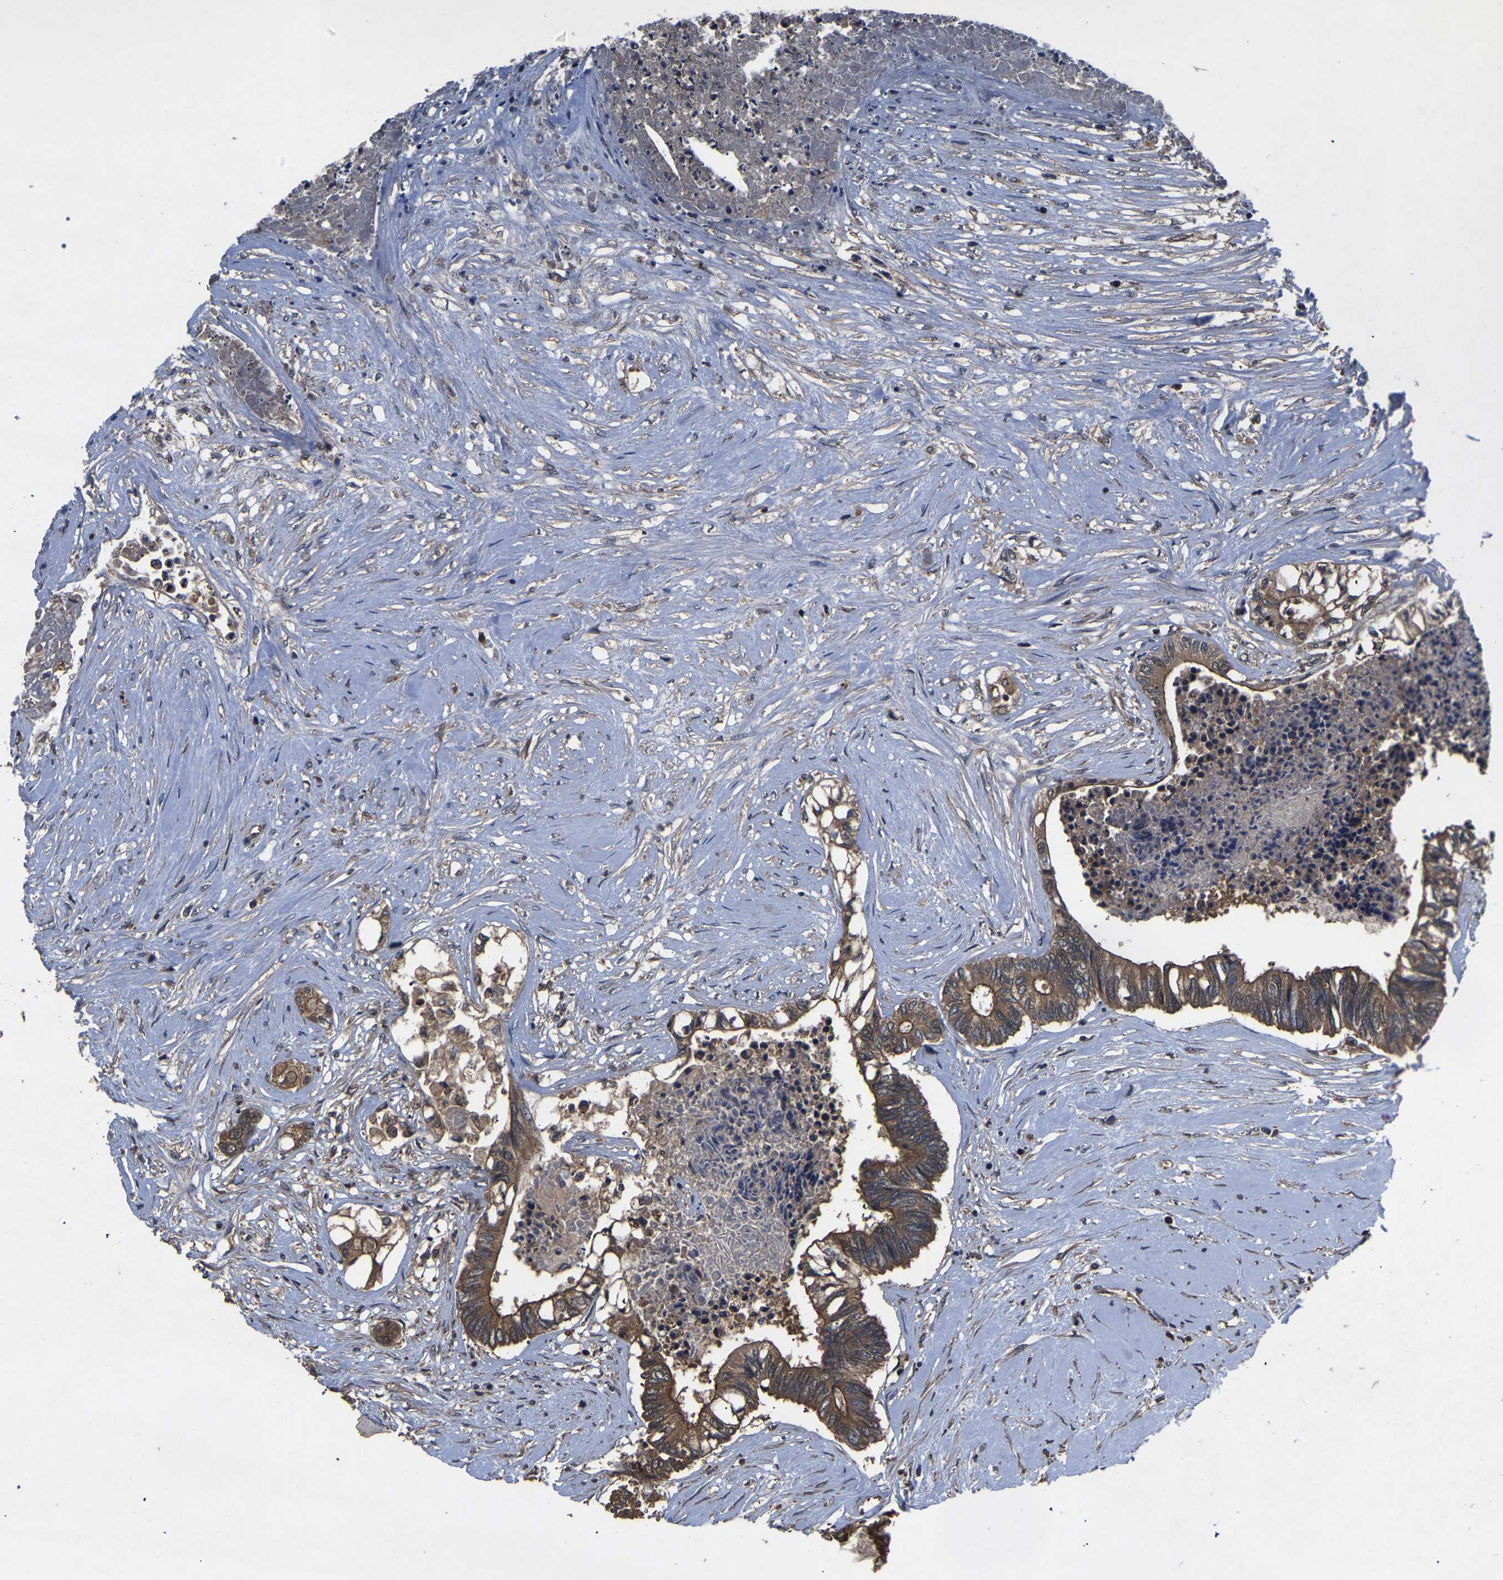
{"staining": {"intensity": "moderate", "quantity": "25%-75%", "location": "cytoplasmic/membranous"}, "tissue": "colorectal cancer", "cell_type": "Tumor cells", "image_type": "cancer", "snomed": [{"axis": "morphology", "description": "Adenocarcinoma, NOS"}, {"axis": "topography", "description": "Rectum"}], "caption": "Immunohistochemical staining of colorectal cancer shows medium levels of moderate cytoplasmic/membranous staining in approximately 25%-75% of tumor cells. (DAB (3,3'-diaminobenzidine) IHC with brightfield microscopy, high magnification).", "gene": "CRYZL1", "patient": {"sex": "male", "age": 63}}